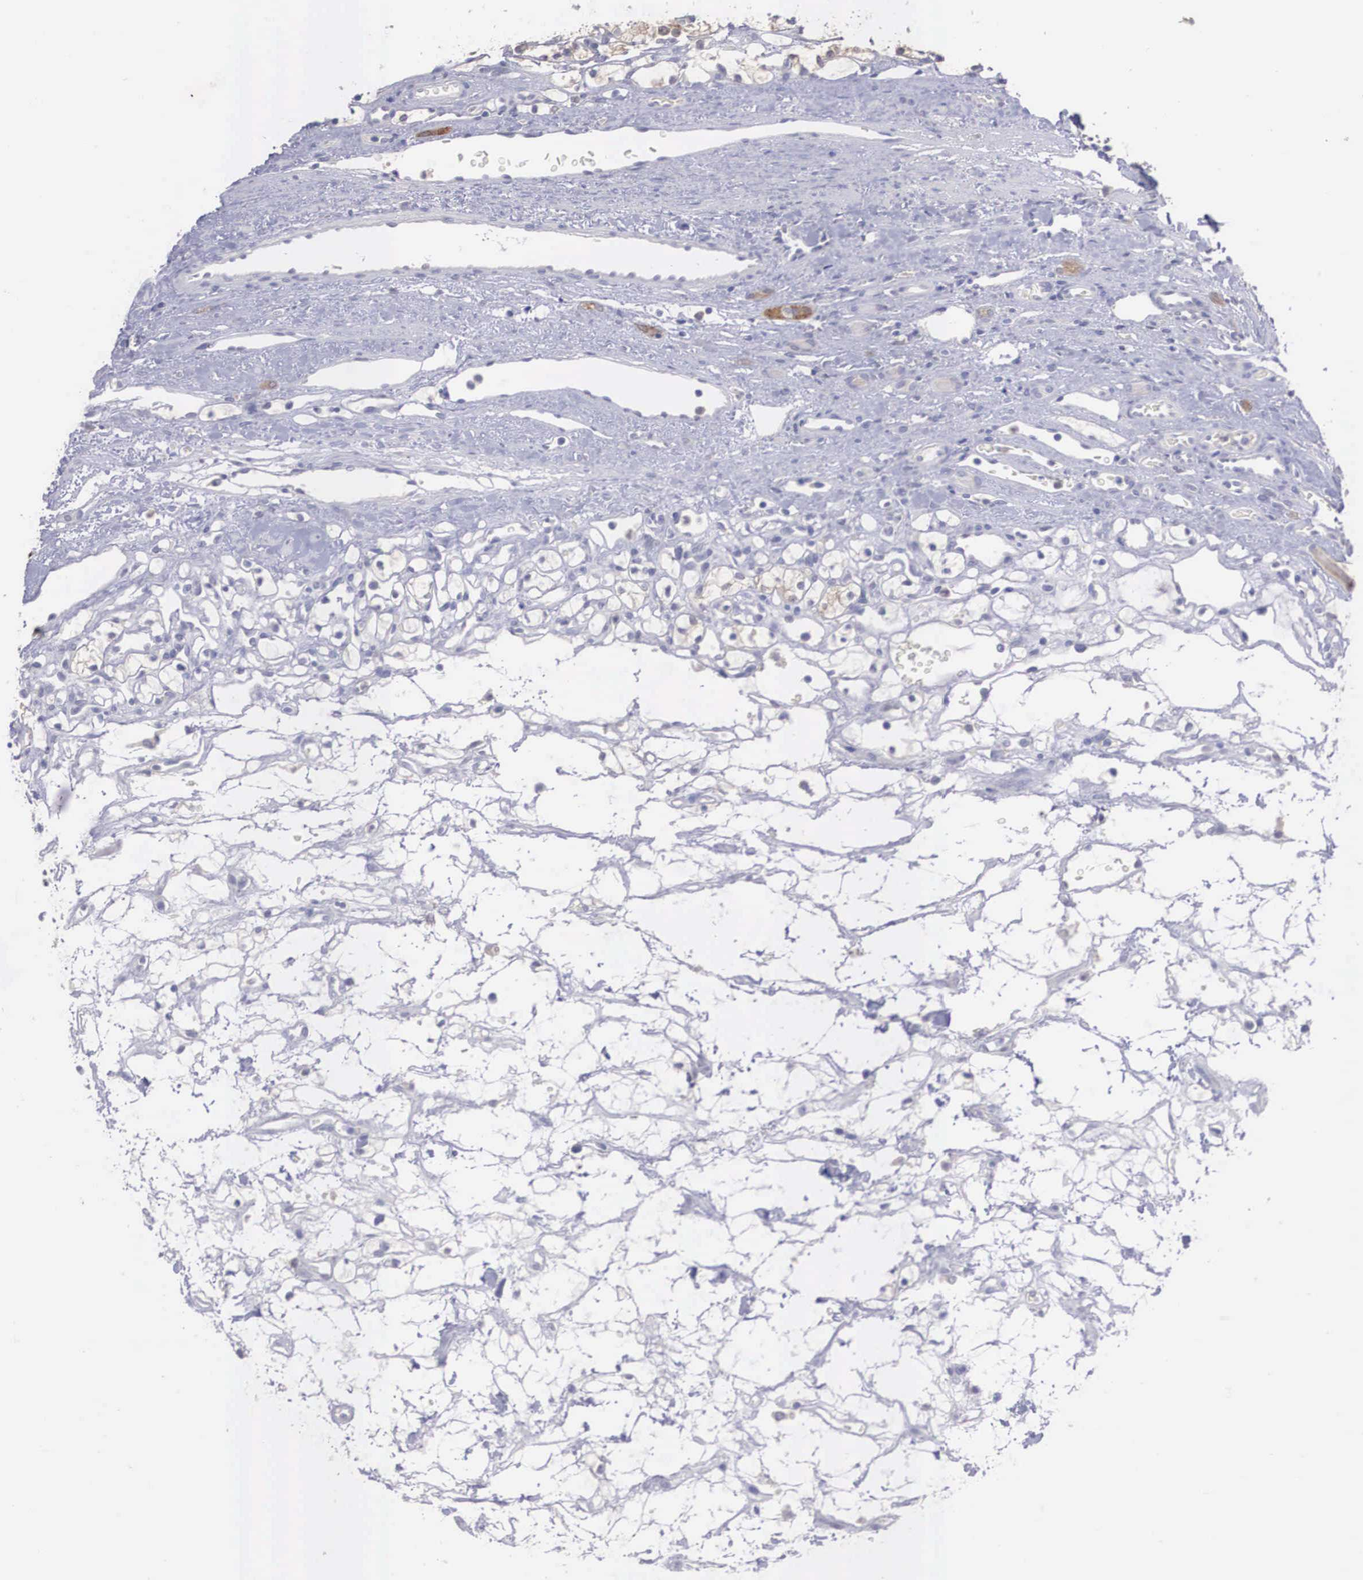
{"staining": {"intensity": "negative", "quantity": "none", "location": "none"}, "tissue": "renal cancer", "cell_type": "Tumor cells", "image_type": "cancer", "snomed": [{"axis": "morphology", "description": "Adenocarcinoma, NOS"}, {"axis": "topography", "description": "Kidney"}], "caption": "Renal cancer (adenocarcinoma) stained for a protein using IHC shows no expression tumor cells.", "gene": "REPS2", "patient": {"sex": "female", "age": 60}}